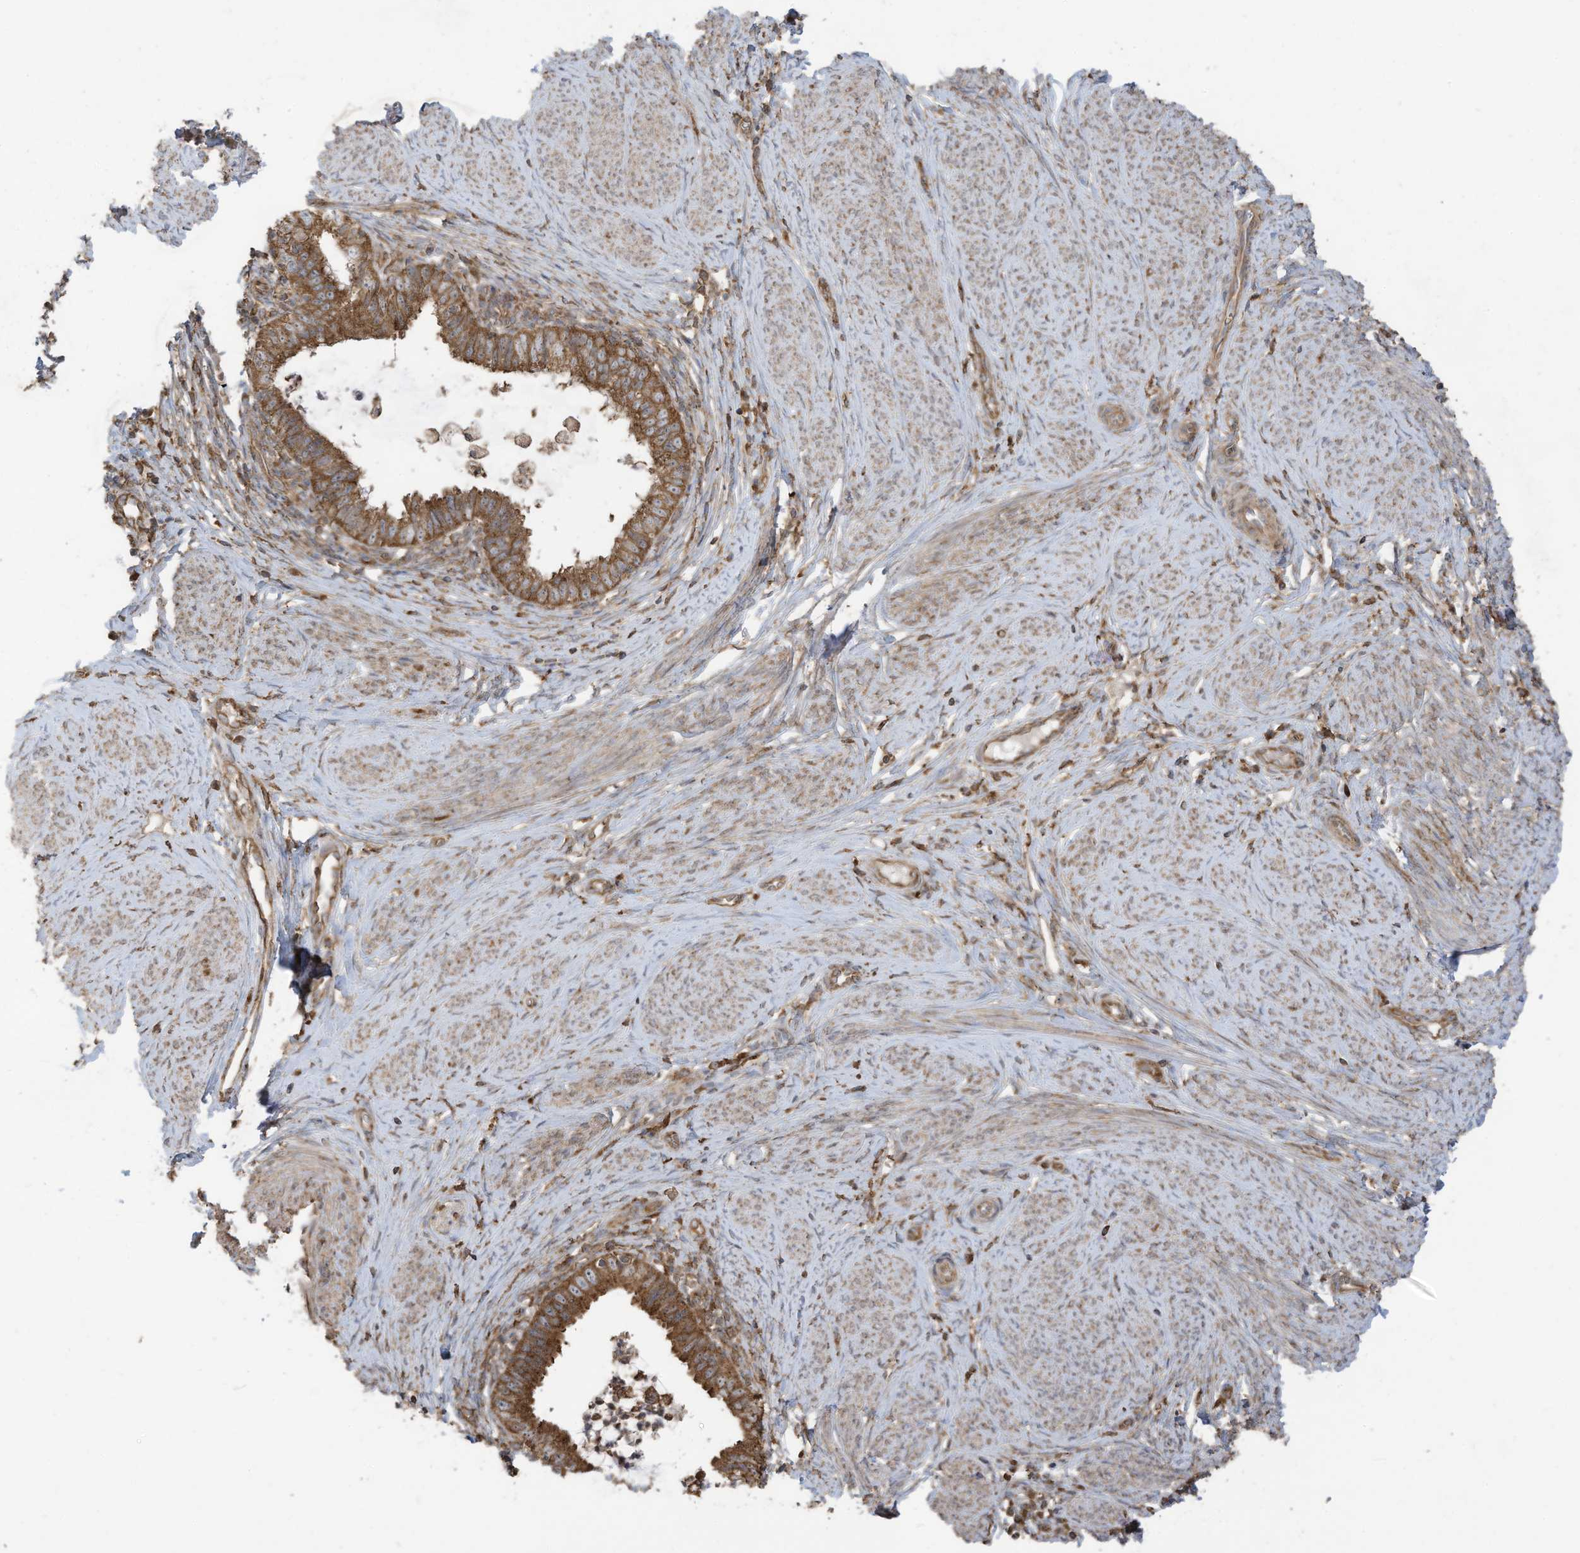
{"staining": {"intensity": "moderate", "quantity": ">75%", "location": "cytoplasmic/membranous"}, "tissue": "cervical cancer", "cell_type": "Tumor cells", "image_type": "cancer", "snomed": [{"axis": "morphology", "description": "Adenocarcinoma, NOS"}, {"axis": "topography", "description": "Cervix"}], "caption": "An image of cervical cancer (adenocarcinoma) stained for a protein displays moderate cytoplasmic/membranous brown staining in tumor cells. Nuclei are stained in blue.", "gene": "CGAS", "patient": {"sex": "female", "age": 36}}